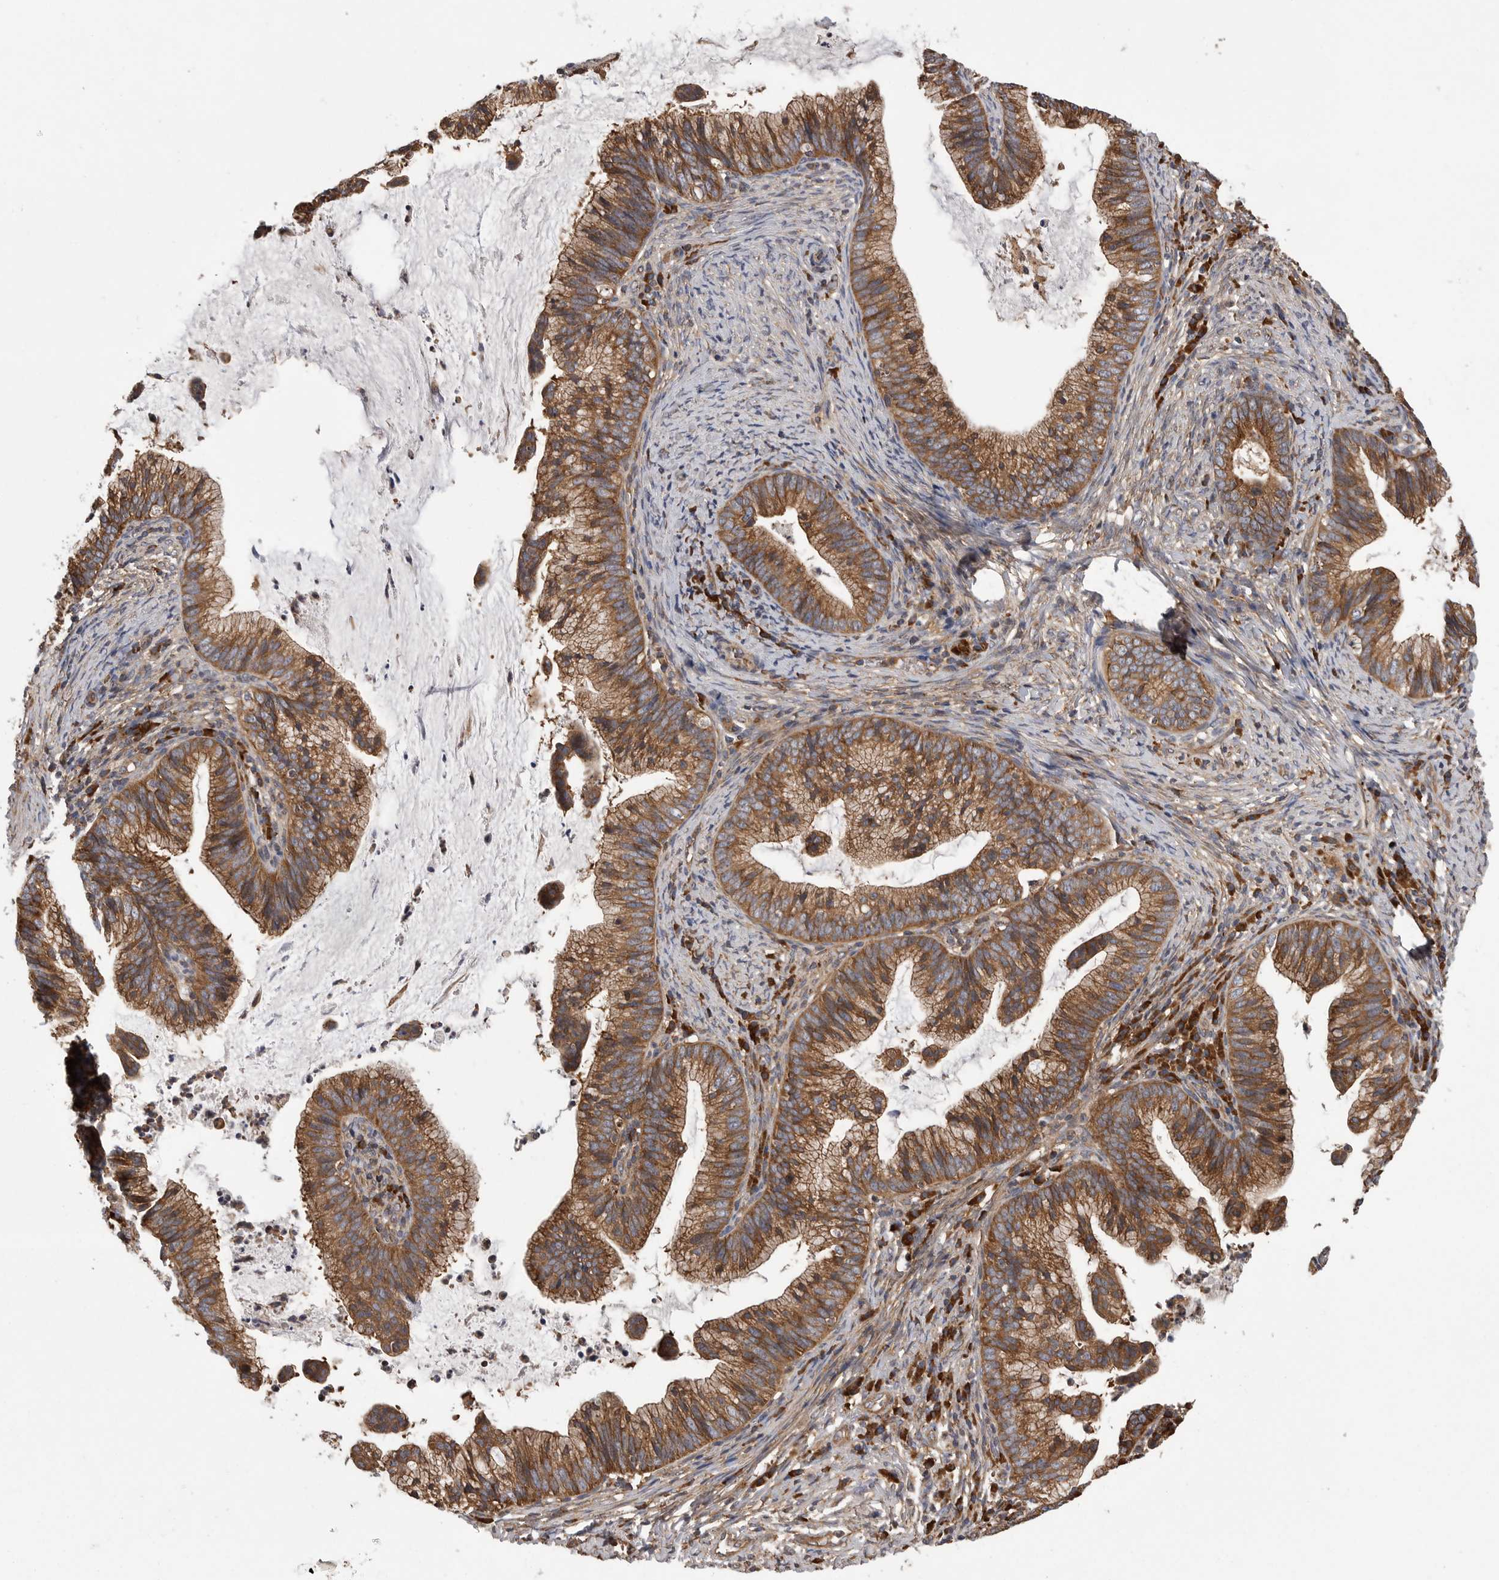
{"staining": {"intensity": "moderate", "quantity": ">75%", "location": "cytoplasmic/membranous"}, "tissue": "cervical cancer", "cell_type": "Tumor cells", "image_type": "cancer", "snomed": [{"axis": "morphology", "description": "Adenocarcinoma, NOS"}, {"axis": "topography", "description": "Cervix"}], "caption": "Tumor cells display medium levels of moderate cytoplasmic/membranous expression in about >75% of cells in adenocarcinoma (cervical). (Brightfield microscopy of DAB IHC at high magnification).", "gene": "OXR1", "patient": {"sex": "female", "age": 36}}